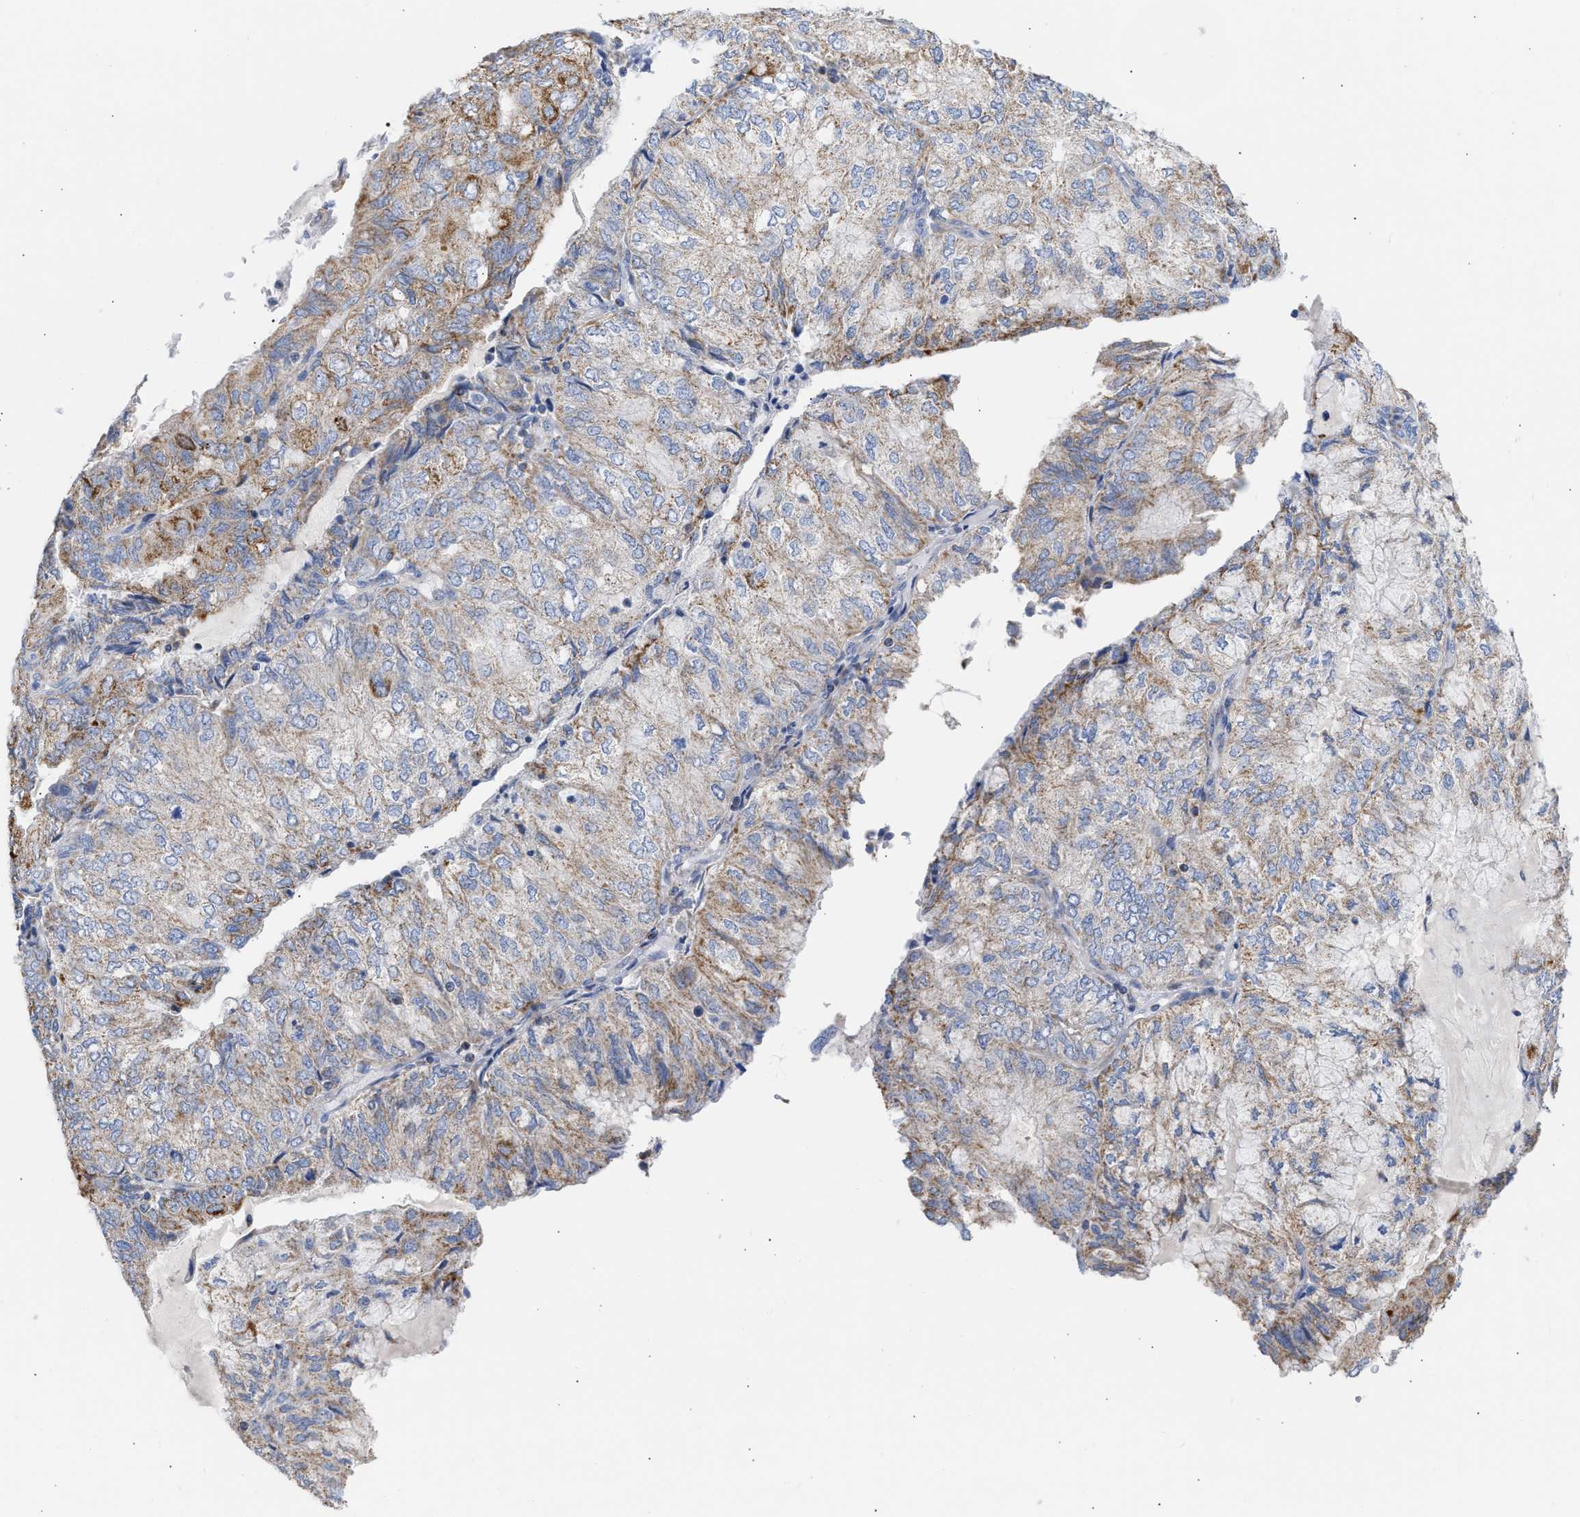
{"staining": {"intensity": "moderate", "quantity": "25%-75%", "location": "cytoplasmic/membranous"}, "tissue": "endometrial cancer", "cell_type": "Tumor cells", "image_type": "cancer", "snomed": [{"axis": "morphology", "description": "Adenocarcinoma, NOS"}, {"axis": "topography", "description": "Endometrium"}], "caption": "An image of endometrial cancer (adenocarcinoma) stained for a protein shows moderate cytoplasmic/membranous brown staining in tumor cells.", "gene": "ACOT13", "patient": {"sex": "female", "age": 81}}